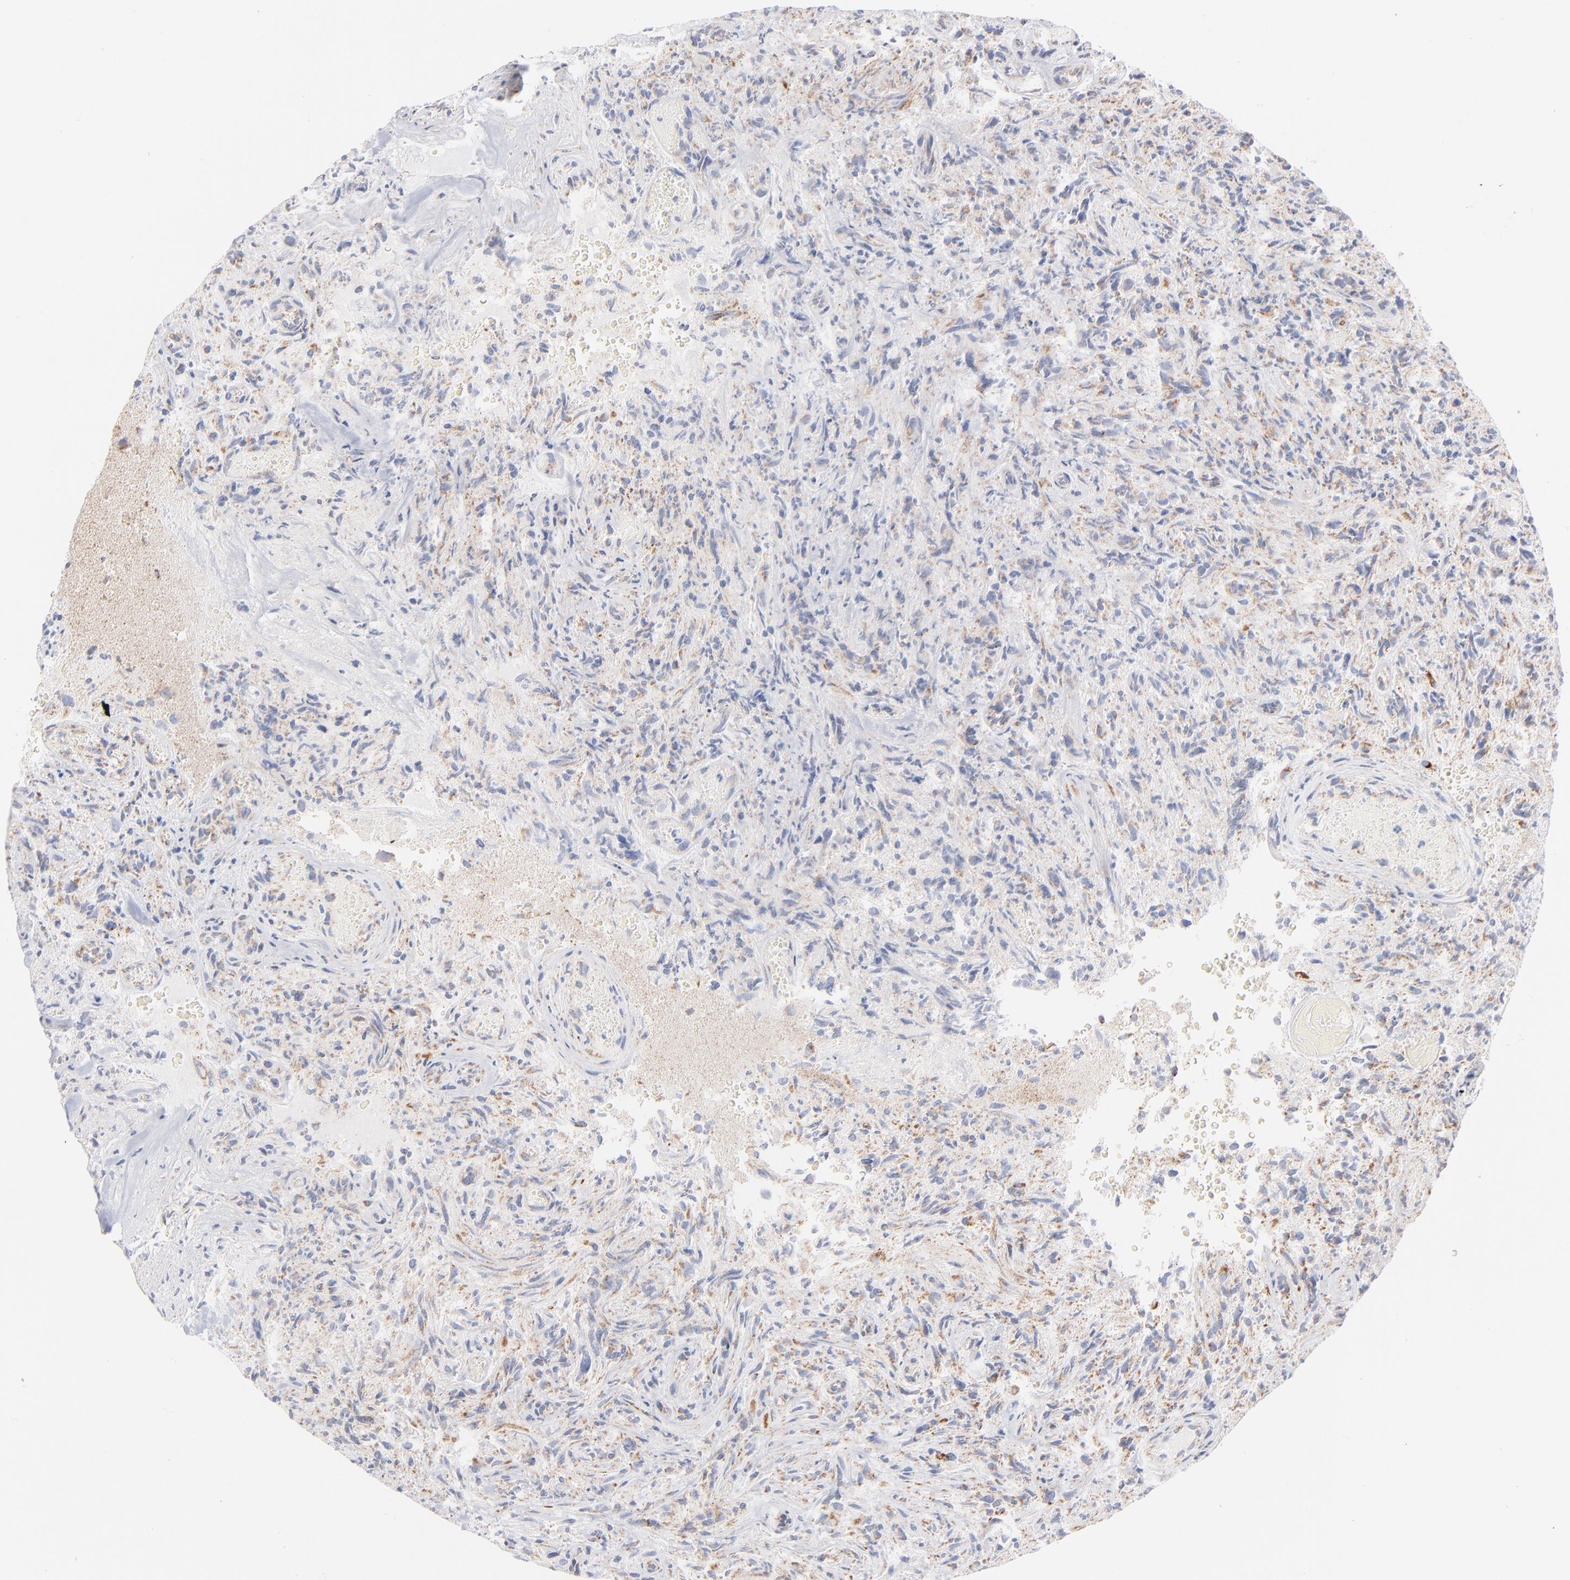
{"staining": {"intensity": "moderate", "quantity": "25%-75%", "location": "cytoplasmic/membranous"}, "tissue": "glioma", "cell_type": "Tumor cells", "image_type": "cancer", "snomed": [{"axis": "morphology", "description": "Normal tissue, NOS"}, {"axis": "morphology", "description": "Glioma, malignant, High grade"}, {"axis": "topography", "description": "Cerebral cortex"}], "caption": "This is an image of immunohistochemistry (IHC) staining of malignant high-grade glioma, which shows moderate positivity in the cytoplasmic/membranous of tumor cells.", "gene": "MRPL58", "patient": {"sex": "male", "age": 75}}